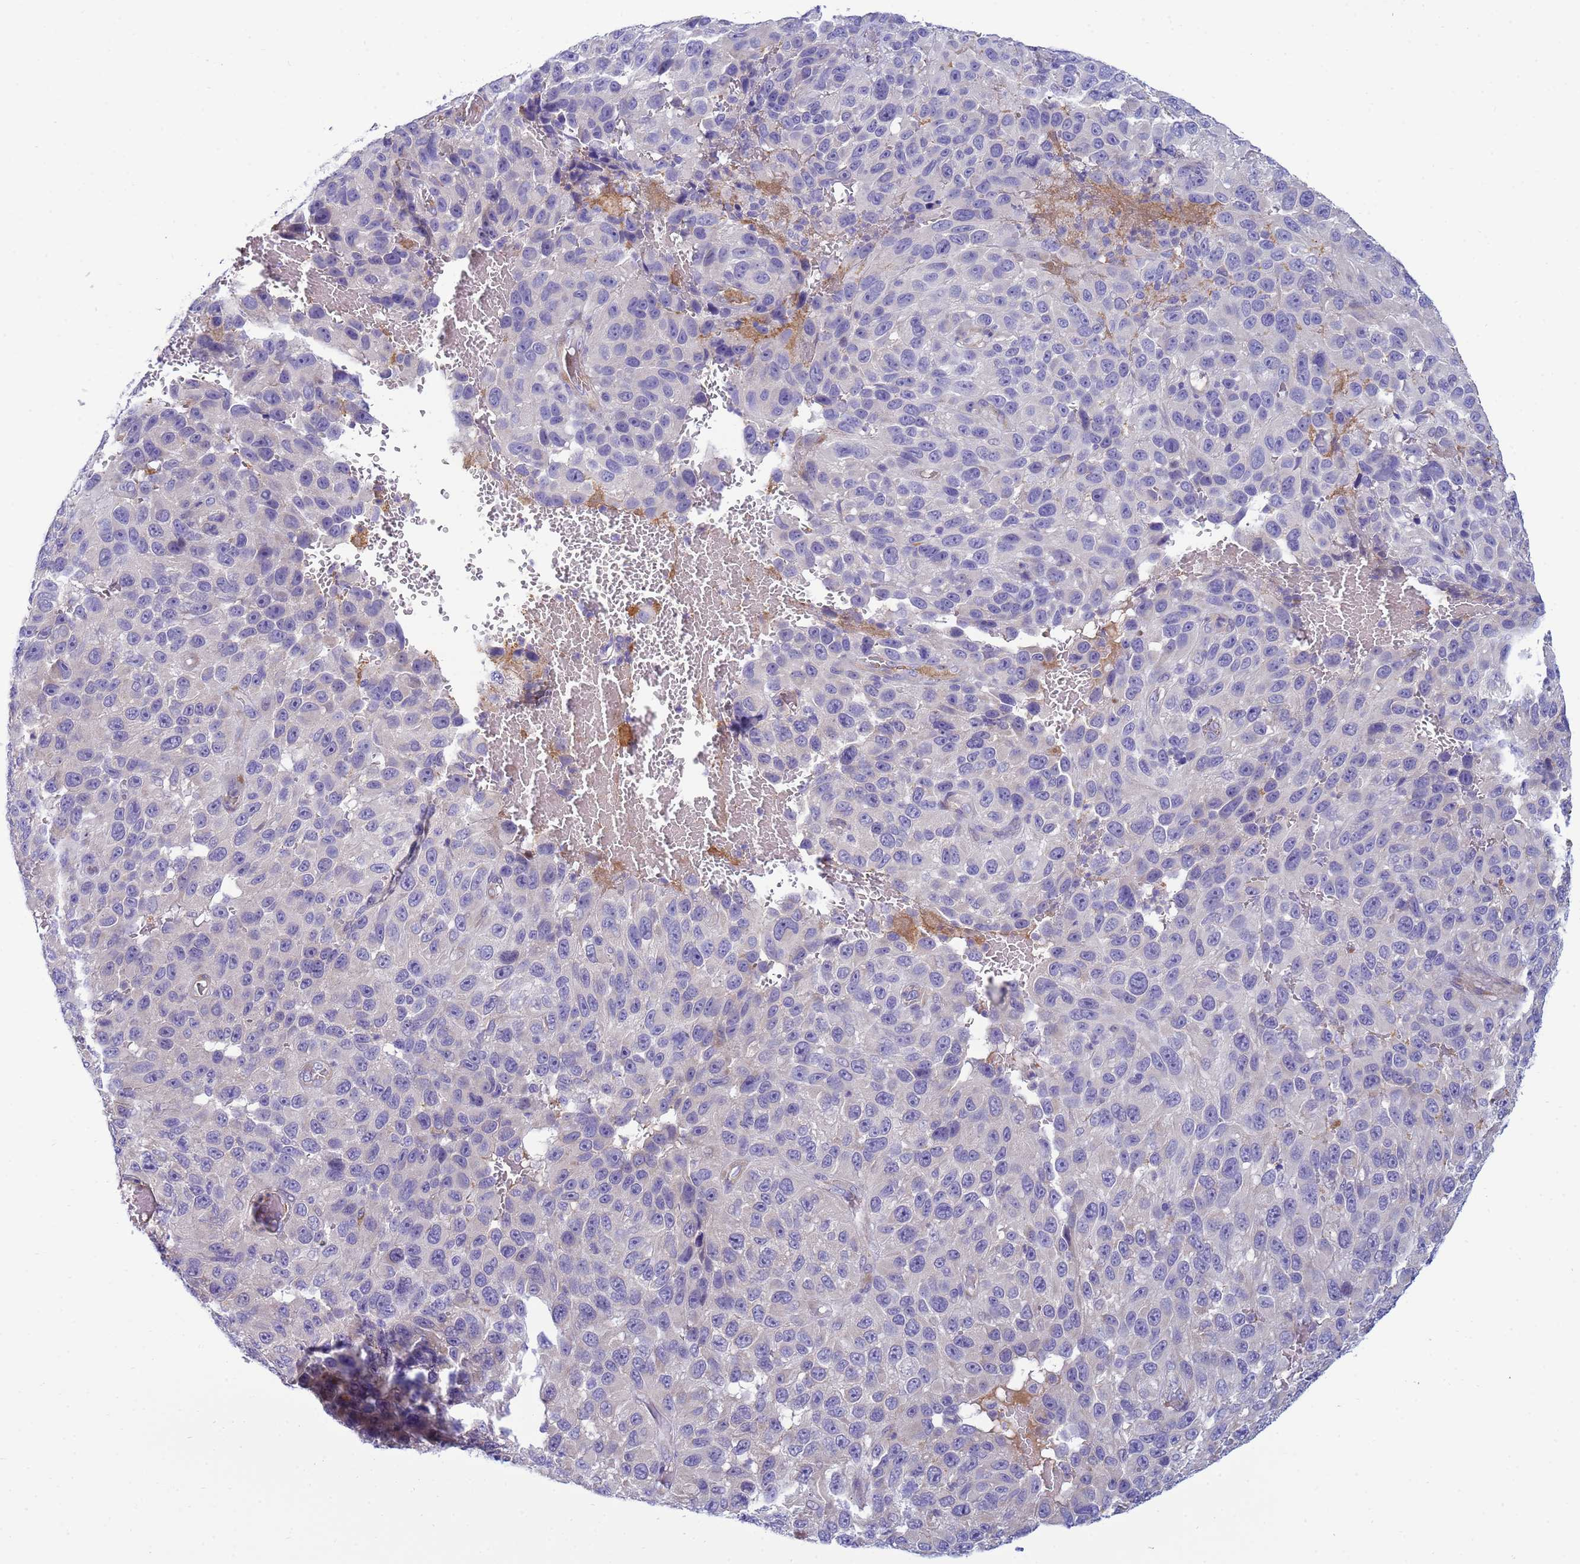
{"staining": {"intensity": "negative", "quantity": "none", "location": "none"}, "tissue": "melanoma", "cell_type": "Tumor cells", "image_type": "cancer", "snomed": [{"axis": "morphology", "description": "Malignant melanoma, NOS"}, {"axis": "topography", "description": "Skin"}], "caption": "This histopathology image is of malignant melanoma stained with immunohistochemistry (IHC) to label a protein in brown with the nuclei are counter-stained blue. There is no expression in tumor cells.", "gene": "TRPC6", "patient": {"sex": "female", "age": 96}}